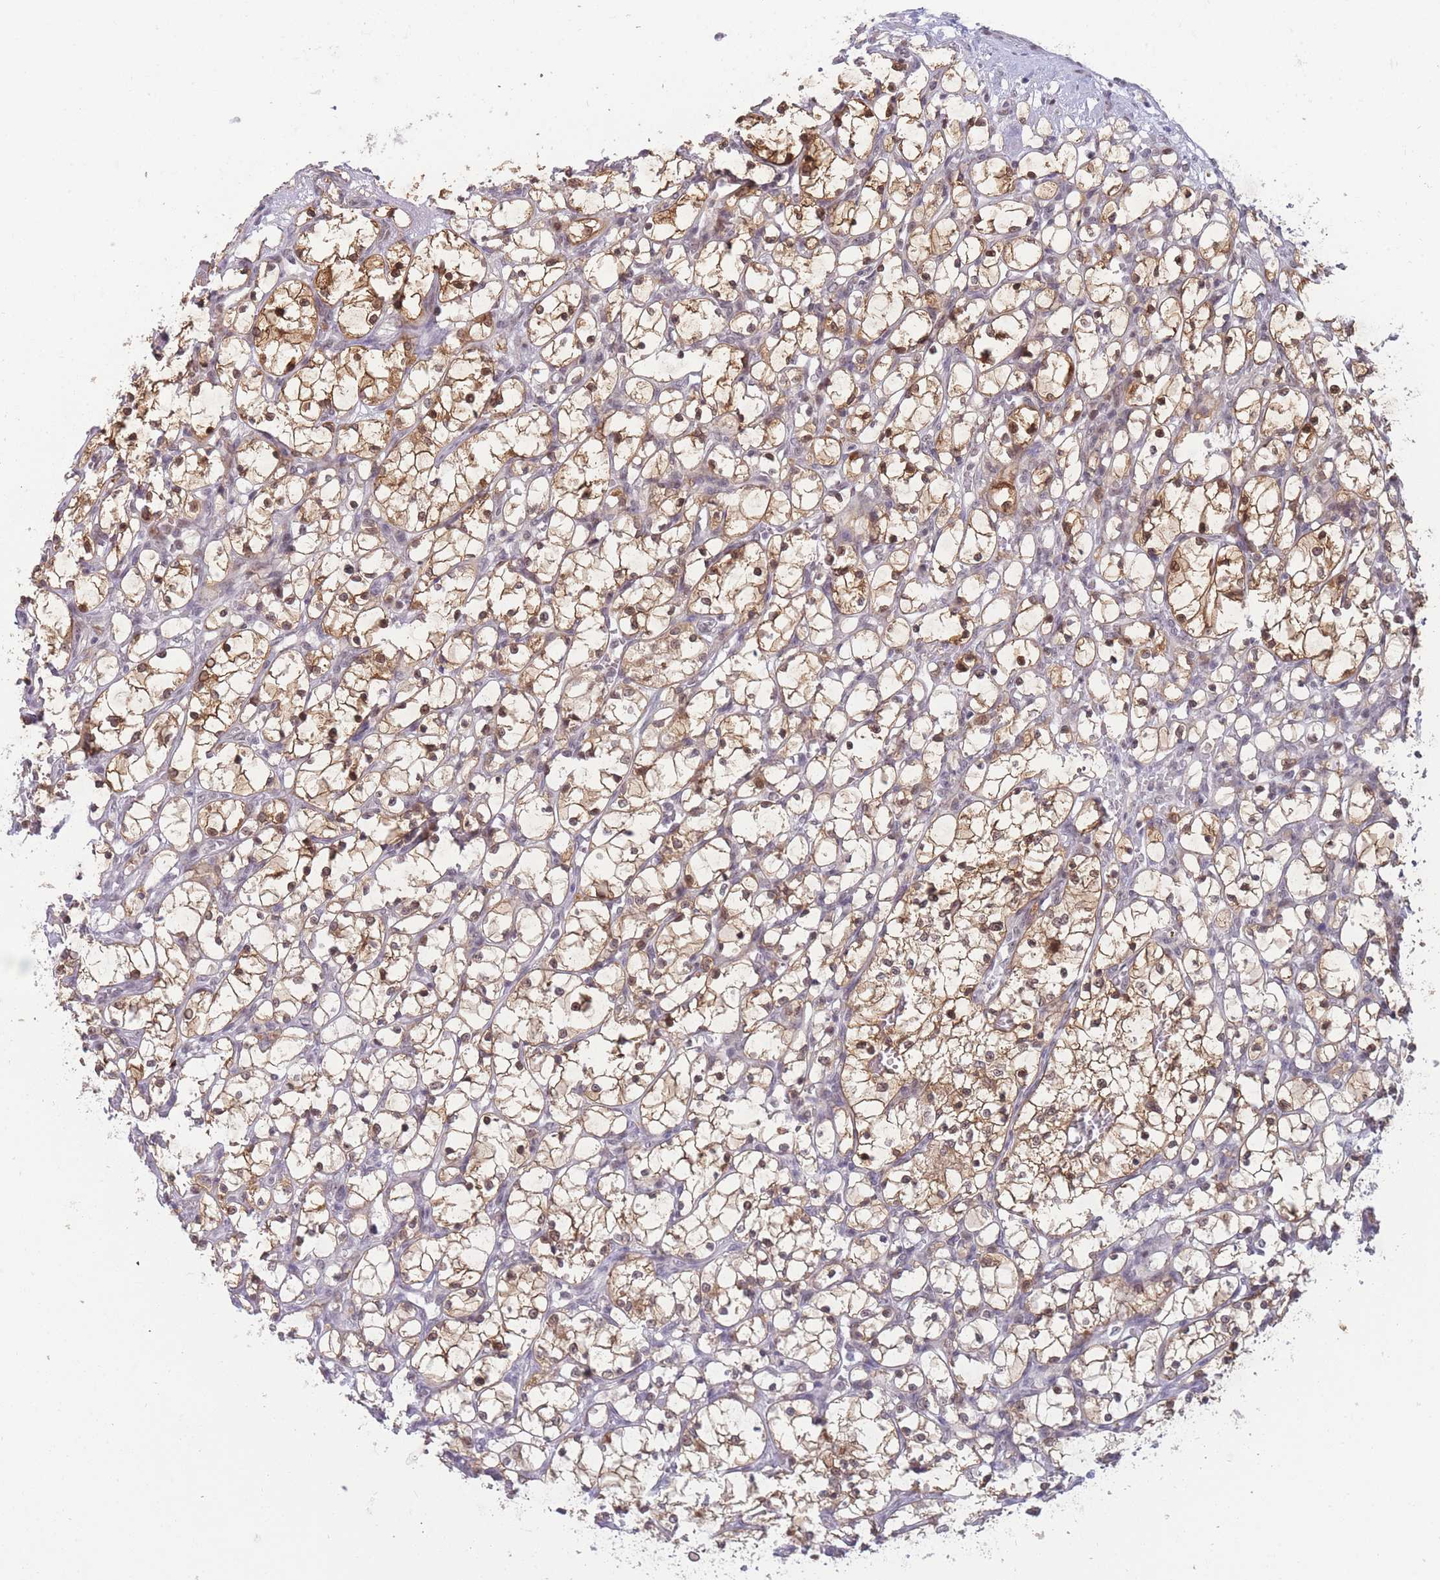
{"staining": {"intensity": "moderate", "quantity": ">75%", "location": "cytoplasmic/membranous,nuclear"}, "tissue": "renal cancer", "cell_type": "Tumor cells", "image_type": "cancer", "snomed": [{"axis": "morphology", "description": "Adenocarcinoma, NOS"}, {"axis": "topography", "description": "Kidney"}], "caption": "Renal cancer stained with DAB (3,3'-diaminobenzidine) immunohistochemistry (IHC) shows medium levels of moderate cytoplasmic/membranous and nuclear staining in approximately >75% of tumor cells.", "gene": "DEAF1", "patient": {"sex": "female", "age": 69}}